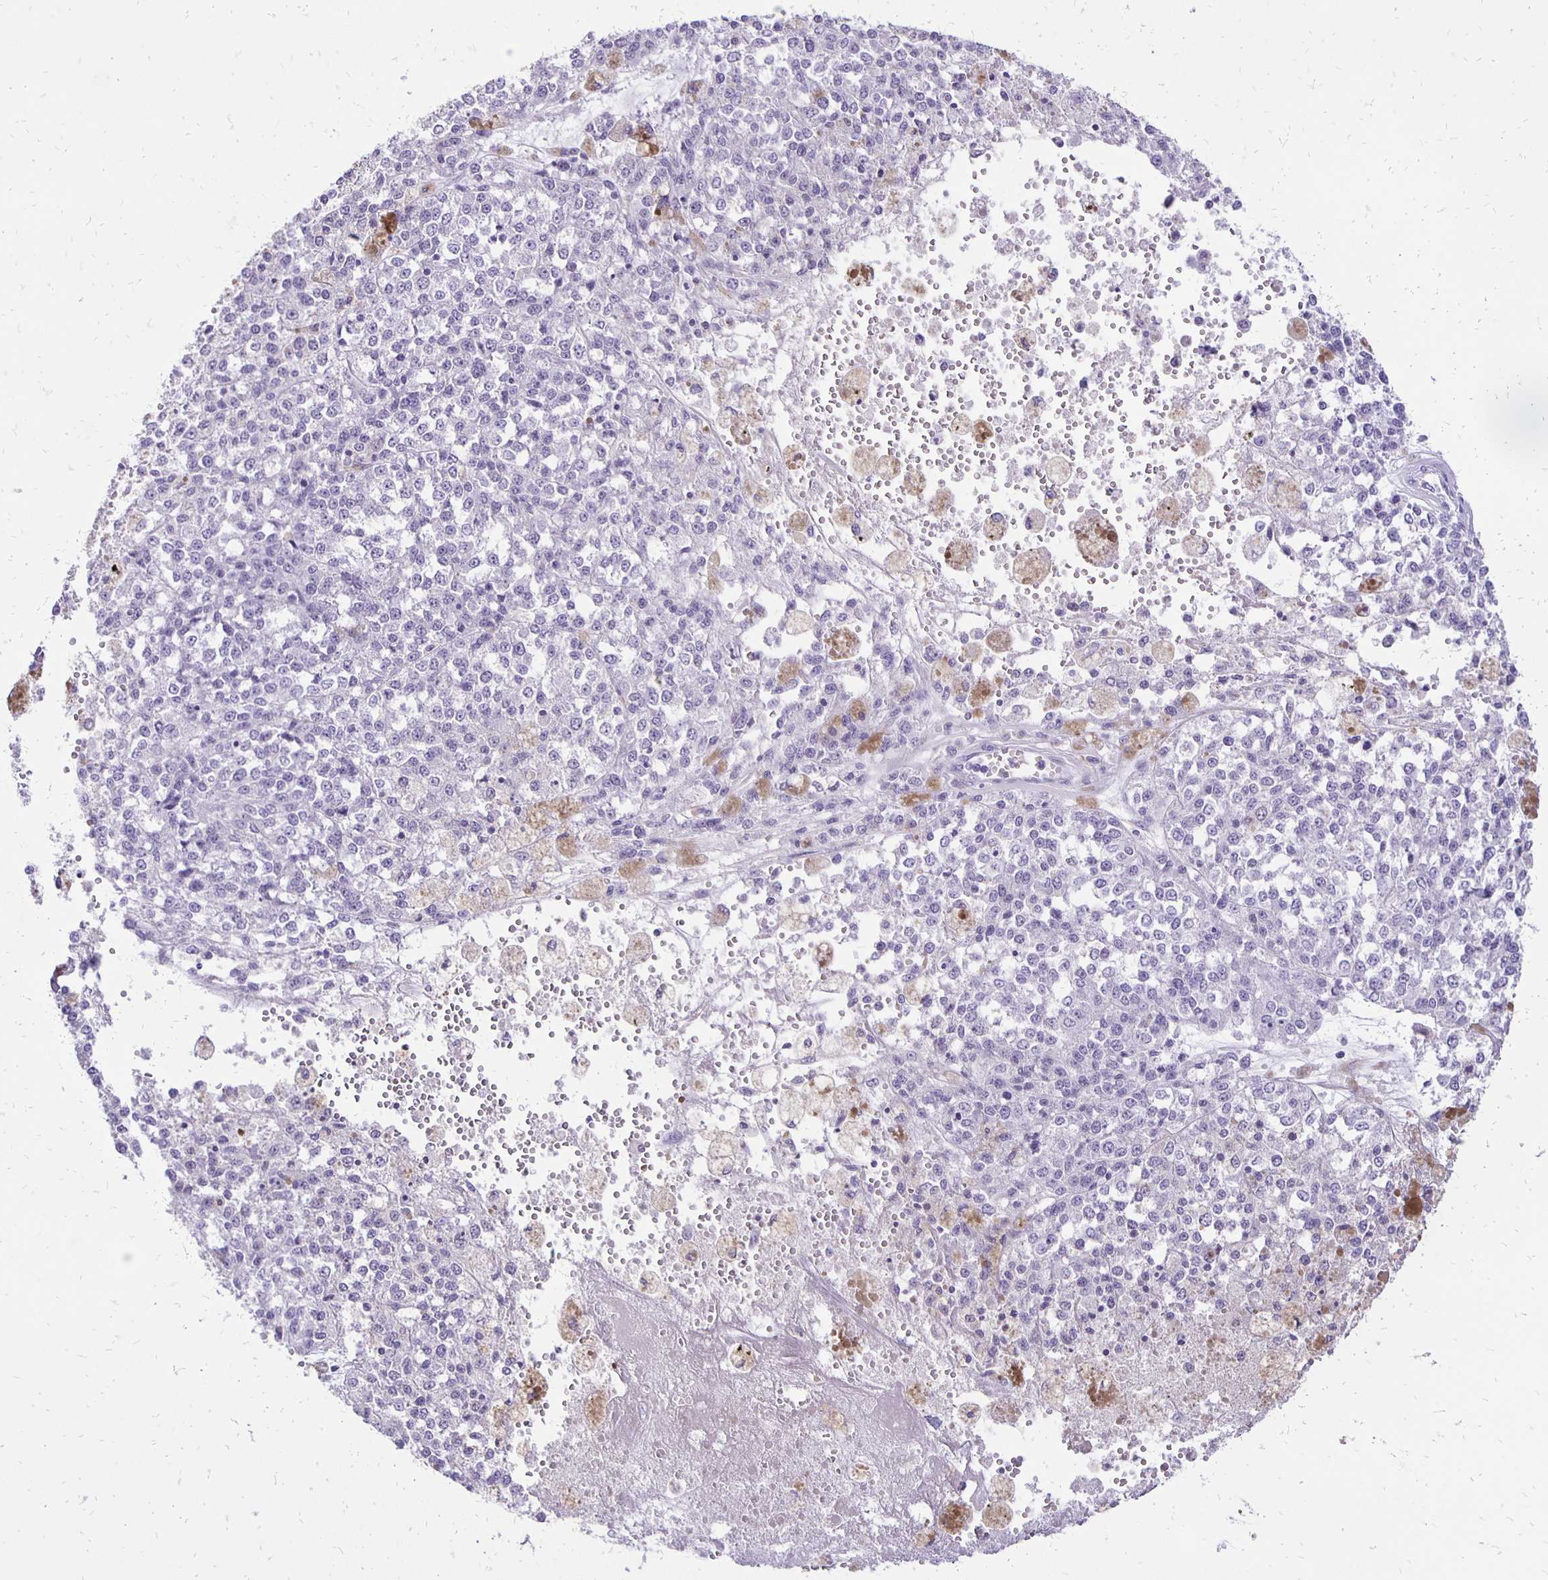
{"staining": {"intensity": "negative", "quantity": "none", "location": "none"}, "tissue": "melanoma", "cell_type": "Tumor cells", "image_type": "cancer", "snomed": [{"axis": "morphology", "description": "Malignant melanoma, Metastatic site"}, {"axis": "topography", "description": "Lymph node"}], "caption": "IHC of human melanoma demonstrates no staining in tumor cells.", "gene": "ANKRD45", "patient": {"sex": "female", "age": 64}}